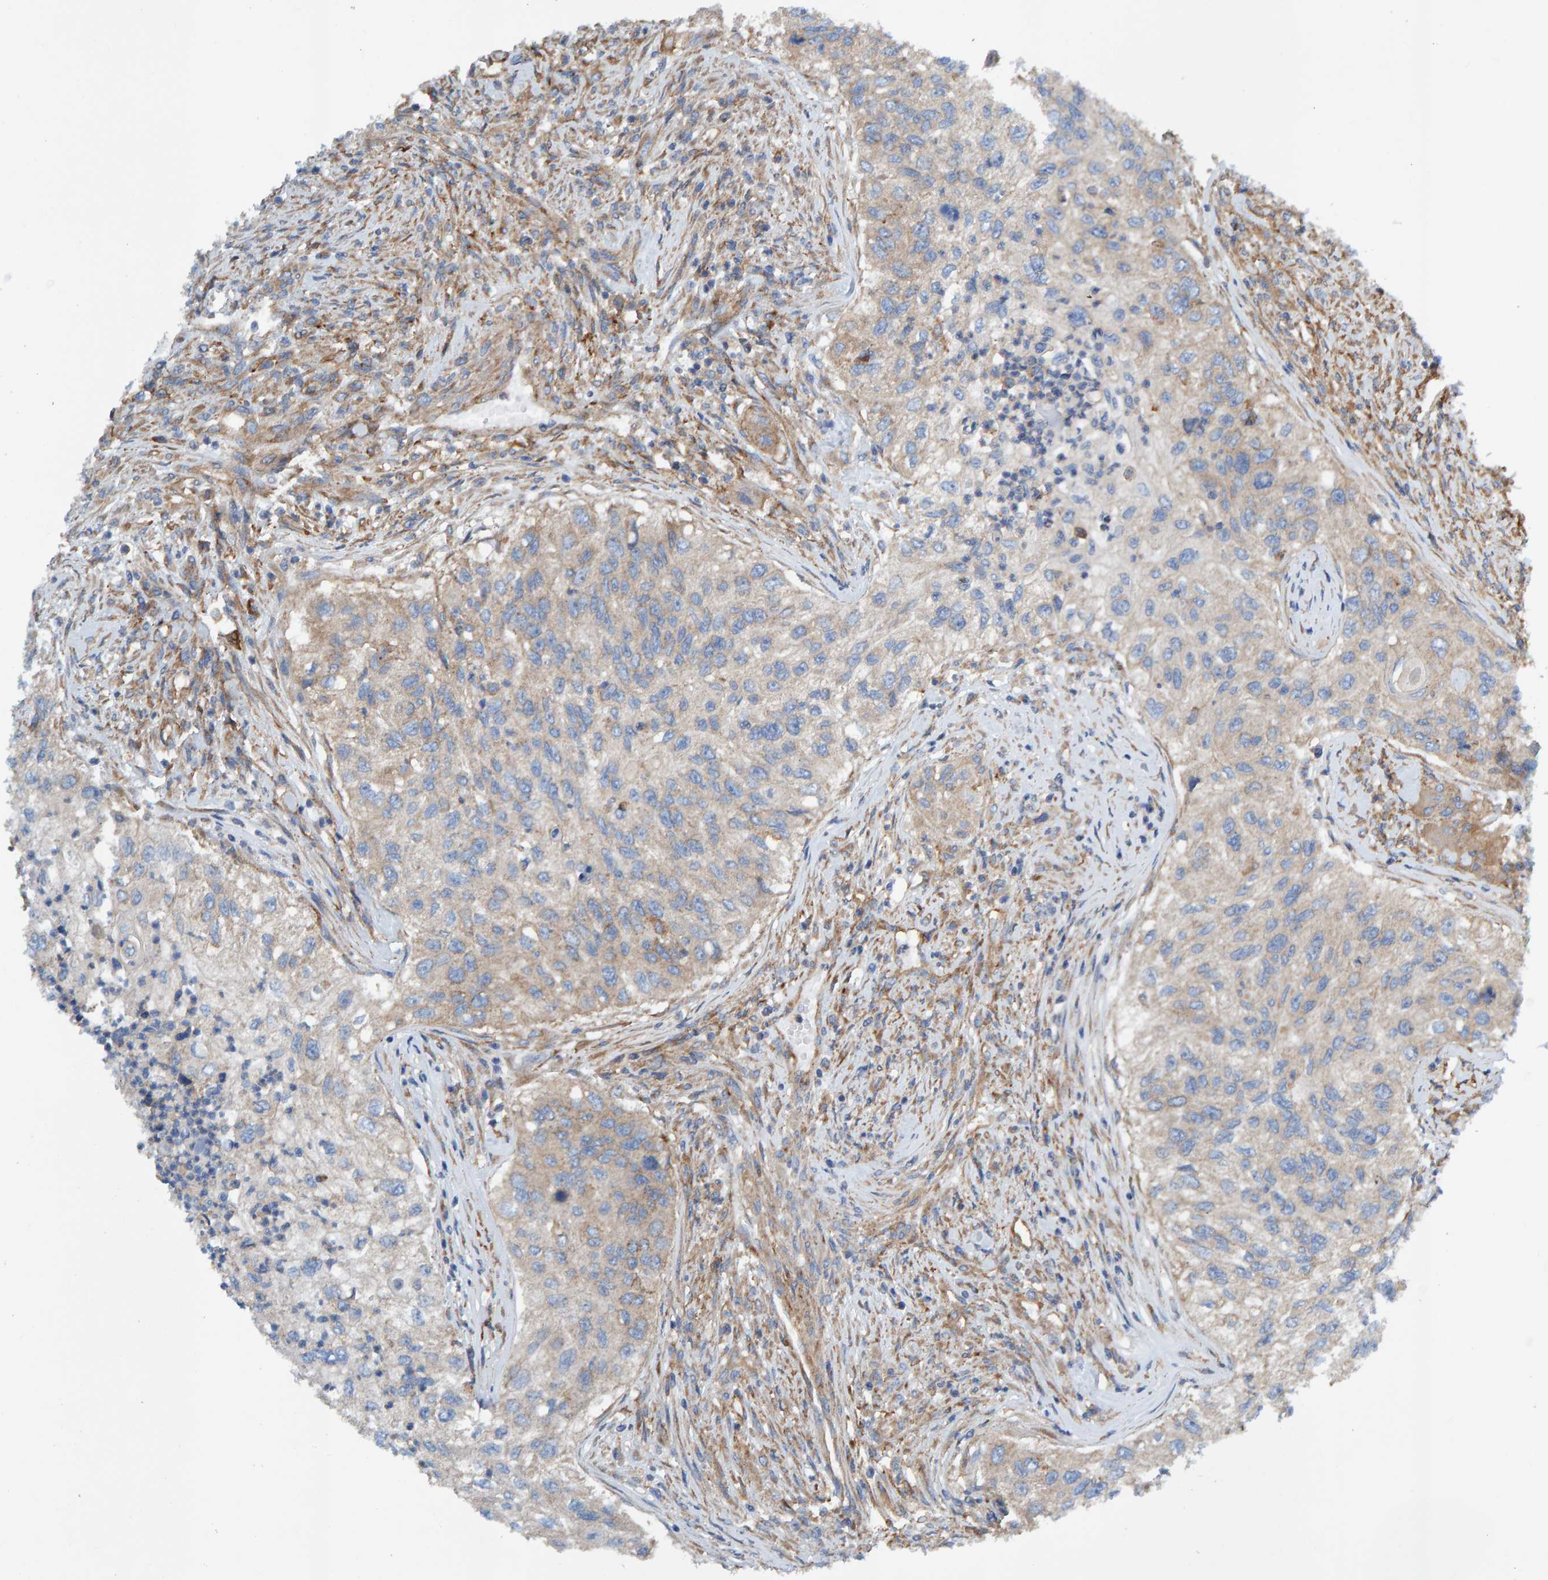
{"staining": {"intensity": "weak", "quantity": "25%-75%", "location": "cytoplasmic/membranous"}, "tissue": "urothelial cancer", "cell_type": "Tumor cells", "image_type": "cancer", "snomed": [{"axis": "morphology", "description": "Urothelial carcinoma, High grade"}, {"axis": "topography", "description": "Urinary bladder"}], "caption": "An immunohistochemistry image of neoplastic tissue is shown. Protein staining in brown highlights weak cytoplasmic/membranous positivity in urothelial cancer within tumor cells.", "gene": "MKLN1", "patient": {"sex": "female", "age": 60}}